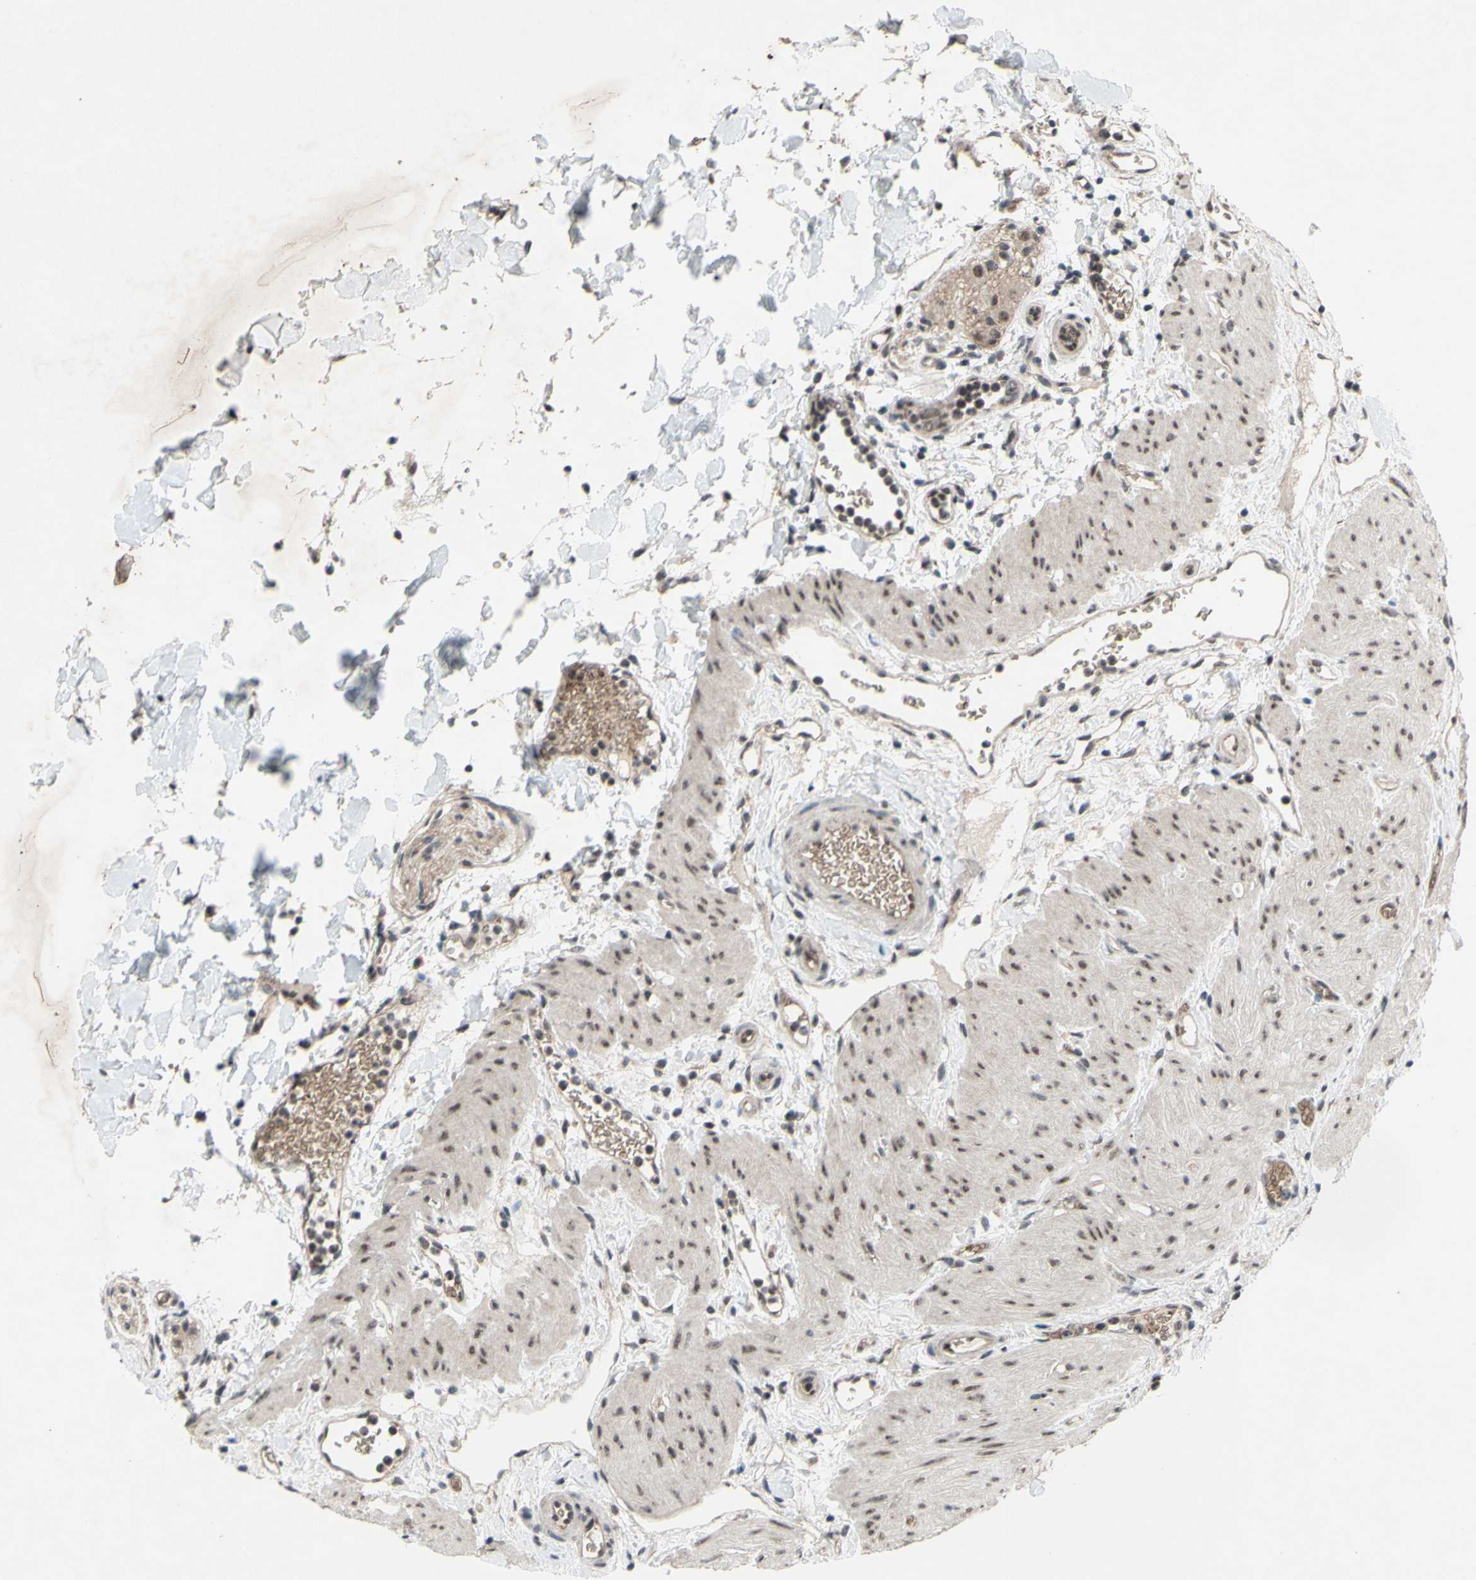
{"staining": {"intensity": "moderate", "quantity": ">75%", "location": "cytoplasmic/membranous,nuclear"}, "tissue": "gallbladder", "cell_type": "Glandular cells", "image_type": "normal", "snomed": [{"axis": "morphology", "description": "Normal tissue, NOS"}, {"axis": "topography", "description": "Gallbladder"}], "caption": "A high-resolution histopathology image shows IHC staining of benign gallbladder, which displays moderate cytoplasmic/membranous,nuclear expression in approximately >75% of glandular cells.", "gene": "TRDMT1", "patient": {"sex": "female", "age": 26}}